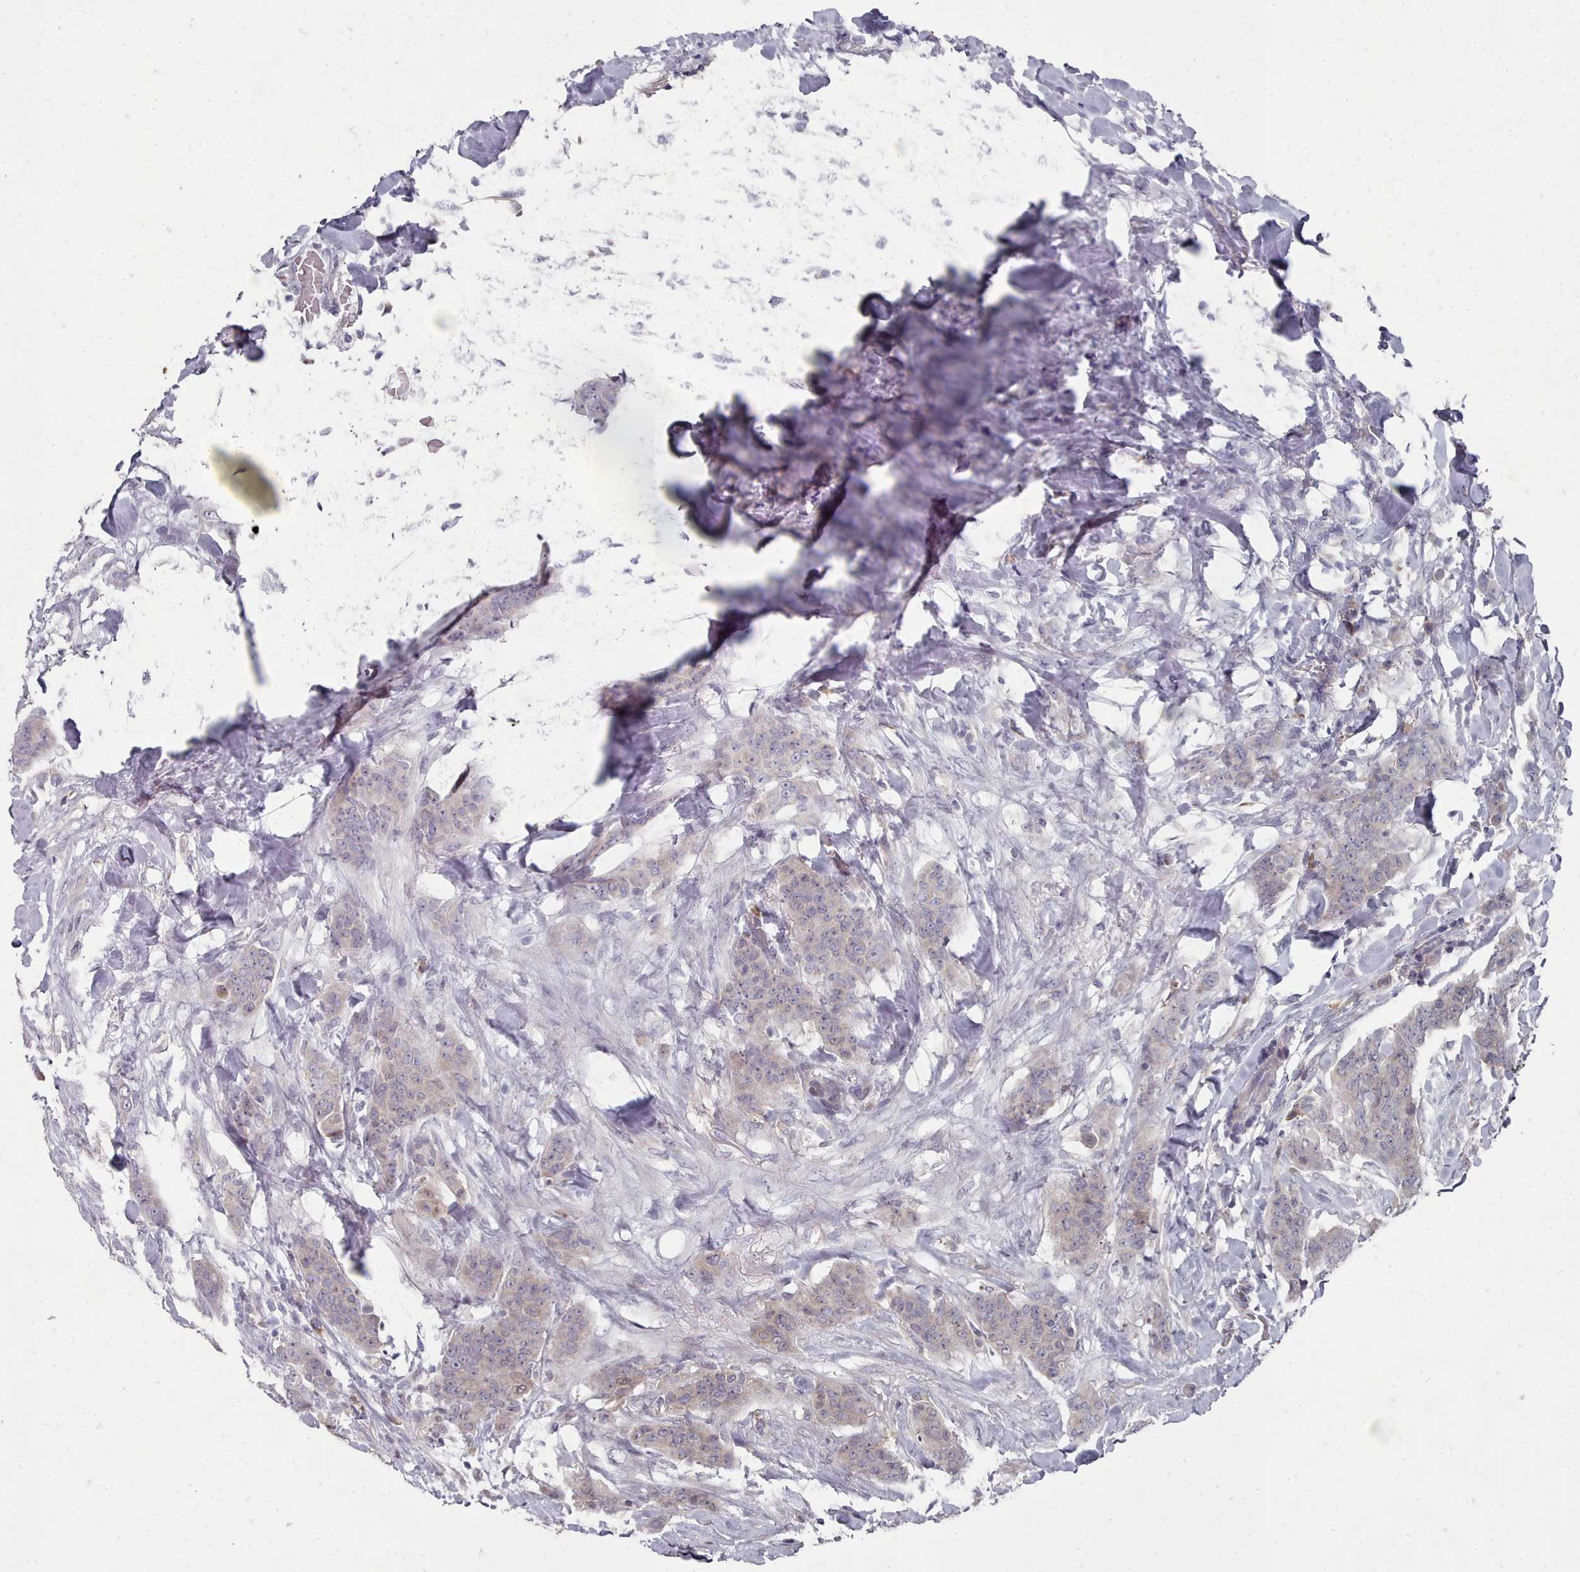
{"staining": {"intensity": "weak", "quantity": "<25%", "location": "cytoplasmic/membranous"}, "tissue": "breast cancer", "cell_type": "Tumor cells", "image_type": "cancer", "snomed": [{"axis": "morphology", "description": "Duct carcinoma"}, {"axis": "topography", "description": "Breast"}], "caption": "Immunohistochemistry of breast intraductal carcinoma exhibits no expression in tumor cells.", "gene": "ACKR3", "patient": {"sex": "female", "age": 40}}